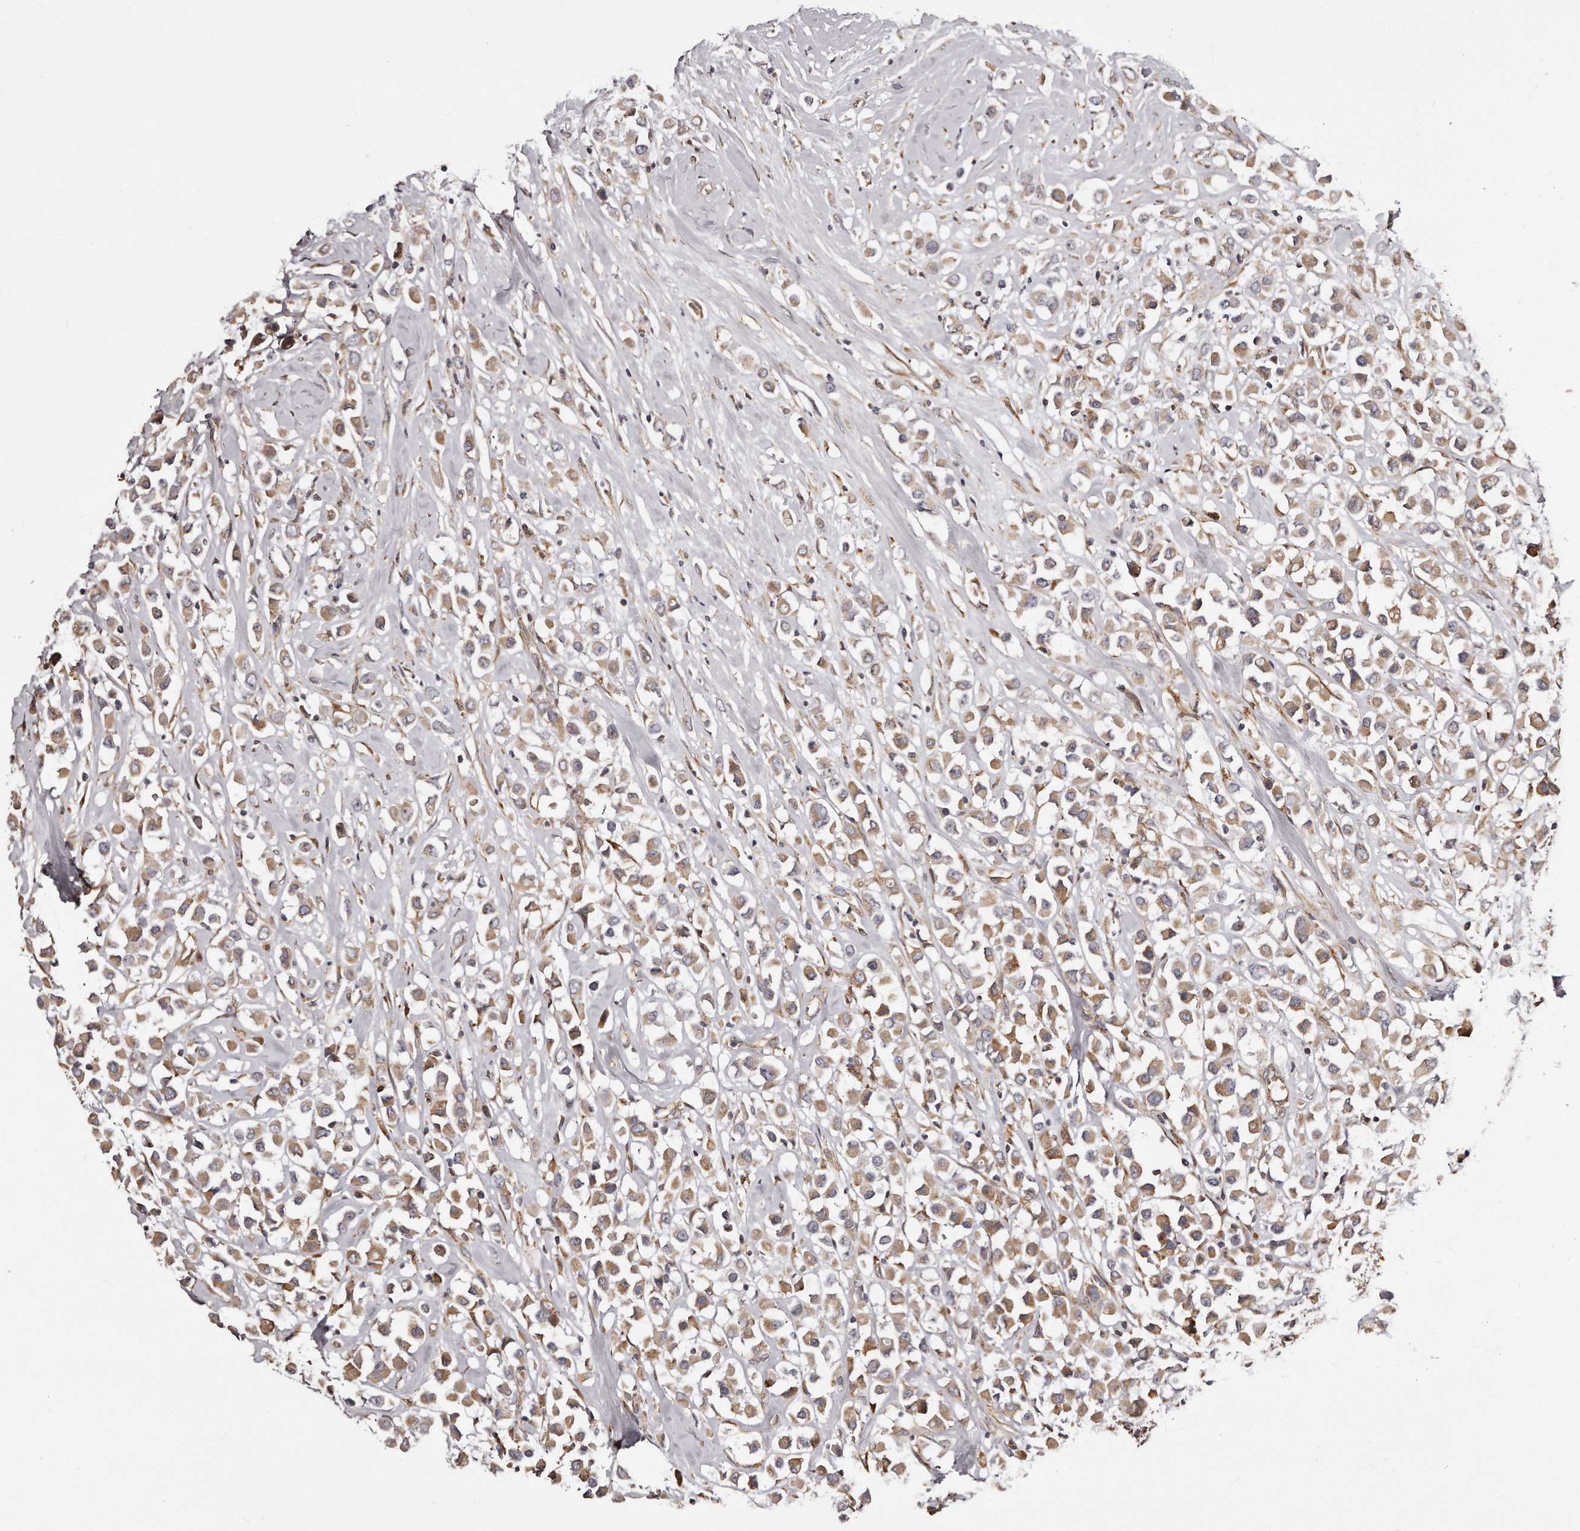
{"staining": {"intensity": "moderate", "quantity": ">75%", "location": "cytoplasmic/membranous"}, "tissue": "breast cancer", "cell_type": "Tumor cells", "image_type": "cancer", "snomed": [{"axis": "morphology", "description": "Duct carcinoma"}, {"axis": "topography", "description": "Breast"}], "caption": "Protein staining demonstrates moderate cytoplasmic/membranous positivity in approximately >75% of tumor cells in breast cancer (invasive ductal carcinoma).", "gene": "TRAPPC14", "patient": {"sex": "female", "age": 61}}